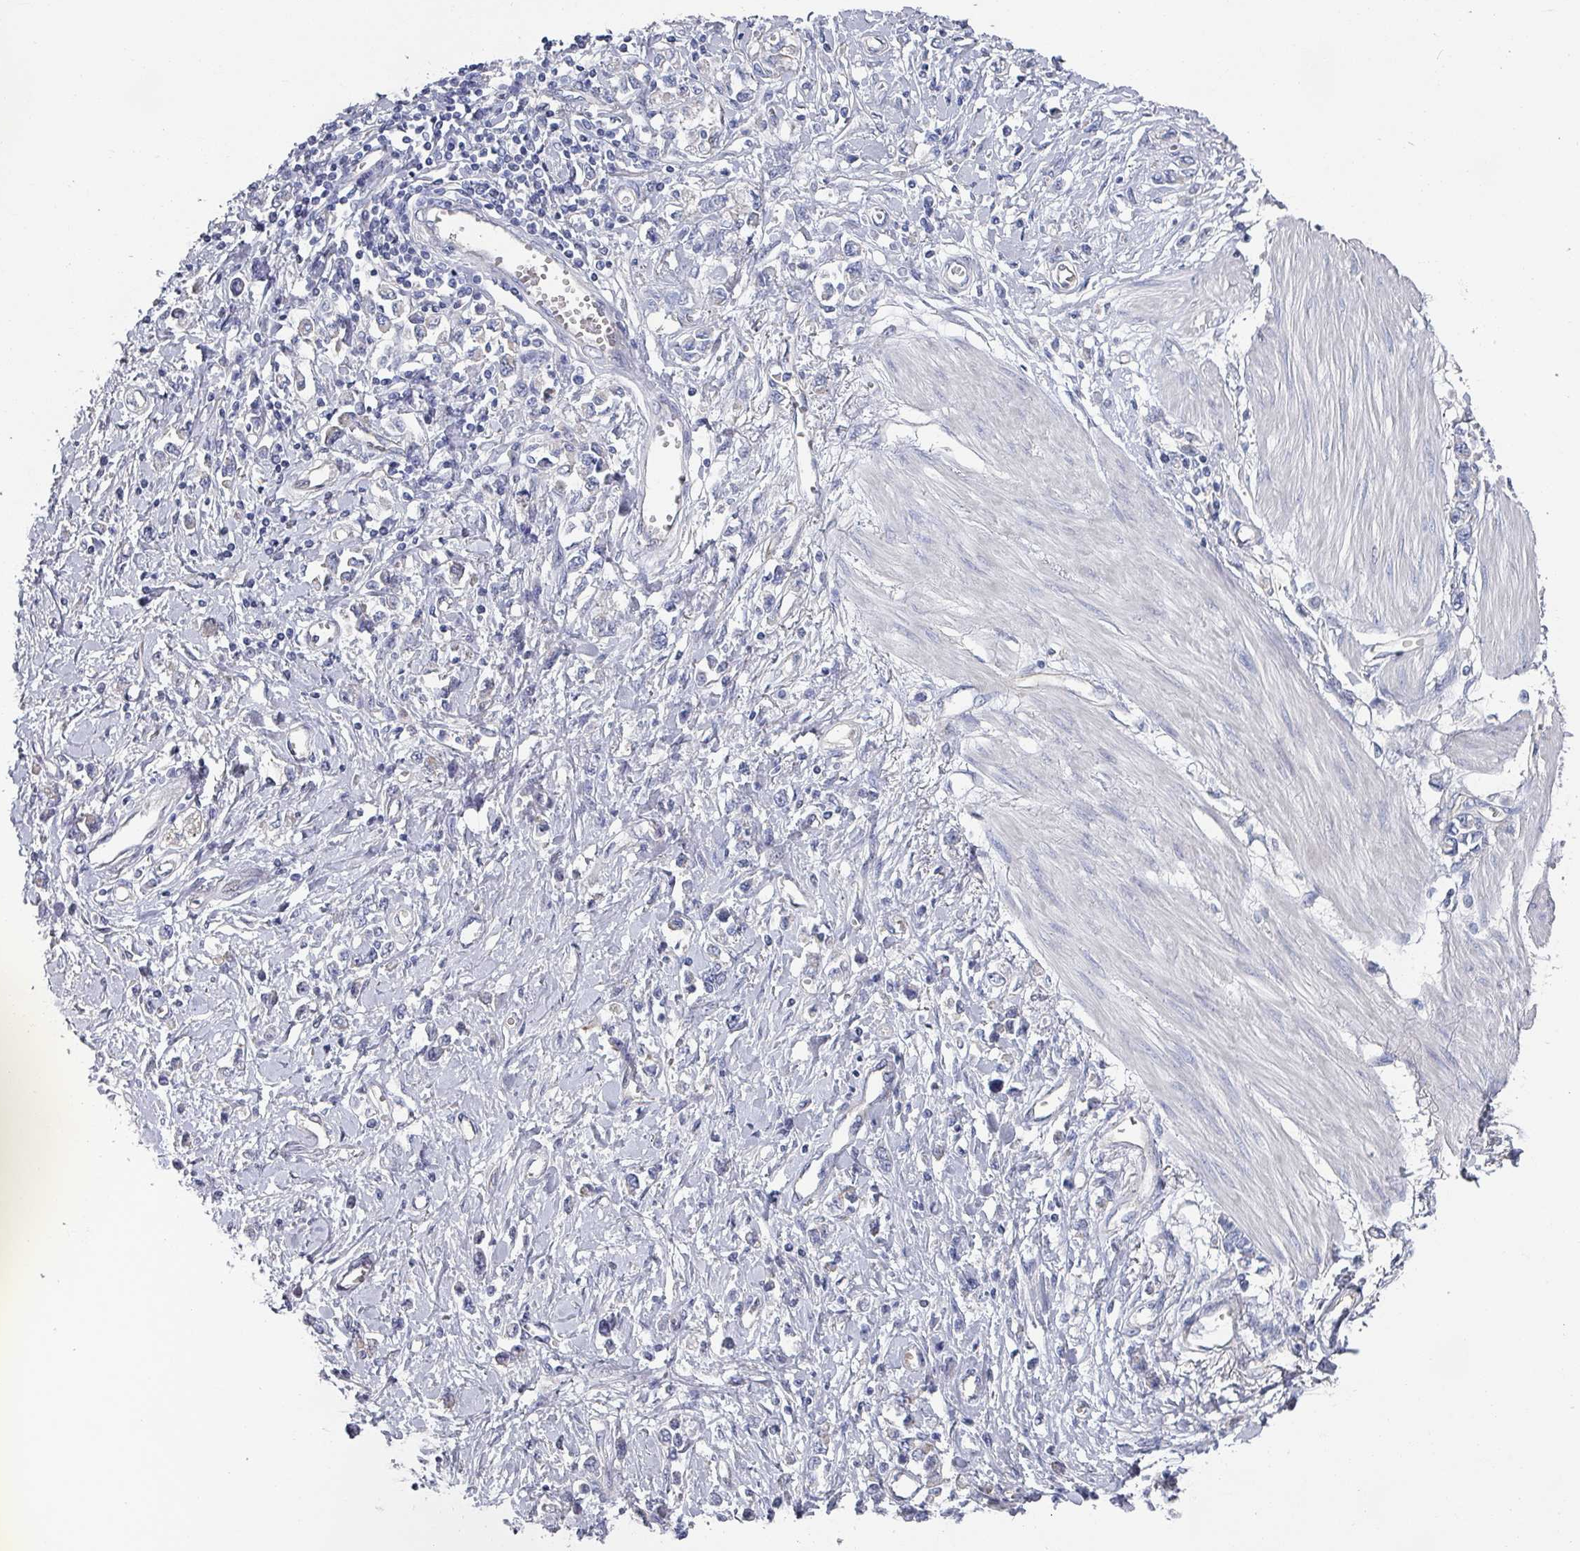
{"staining": {"intensity": "negative", "quantity": "none", "location": "none"}, "tissue": "stomach cancer", "cell_type": "Tumor cells", "image_type": "cancer", "snomed": [{"axis": "morphology", "description": "Adenocarcinoma, NOS"}, {"axis": "topography", "description": "Stomach"}], "caption": "Tumor cells are negative for protein expression in human adenocarcinoma (stomach).", "gene": "EFL1", "patient": {"sex": "female", "age": 76}}